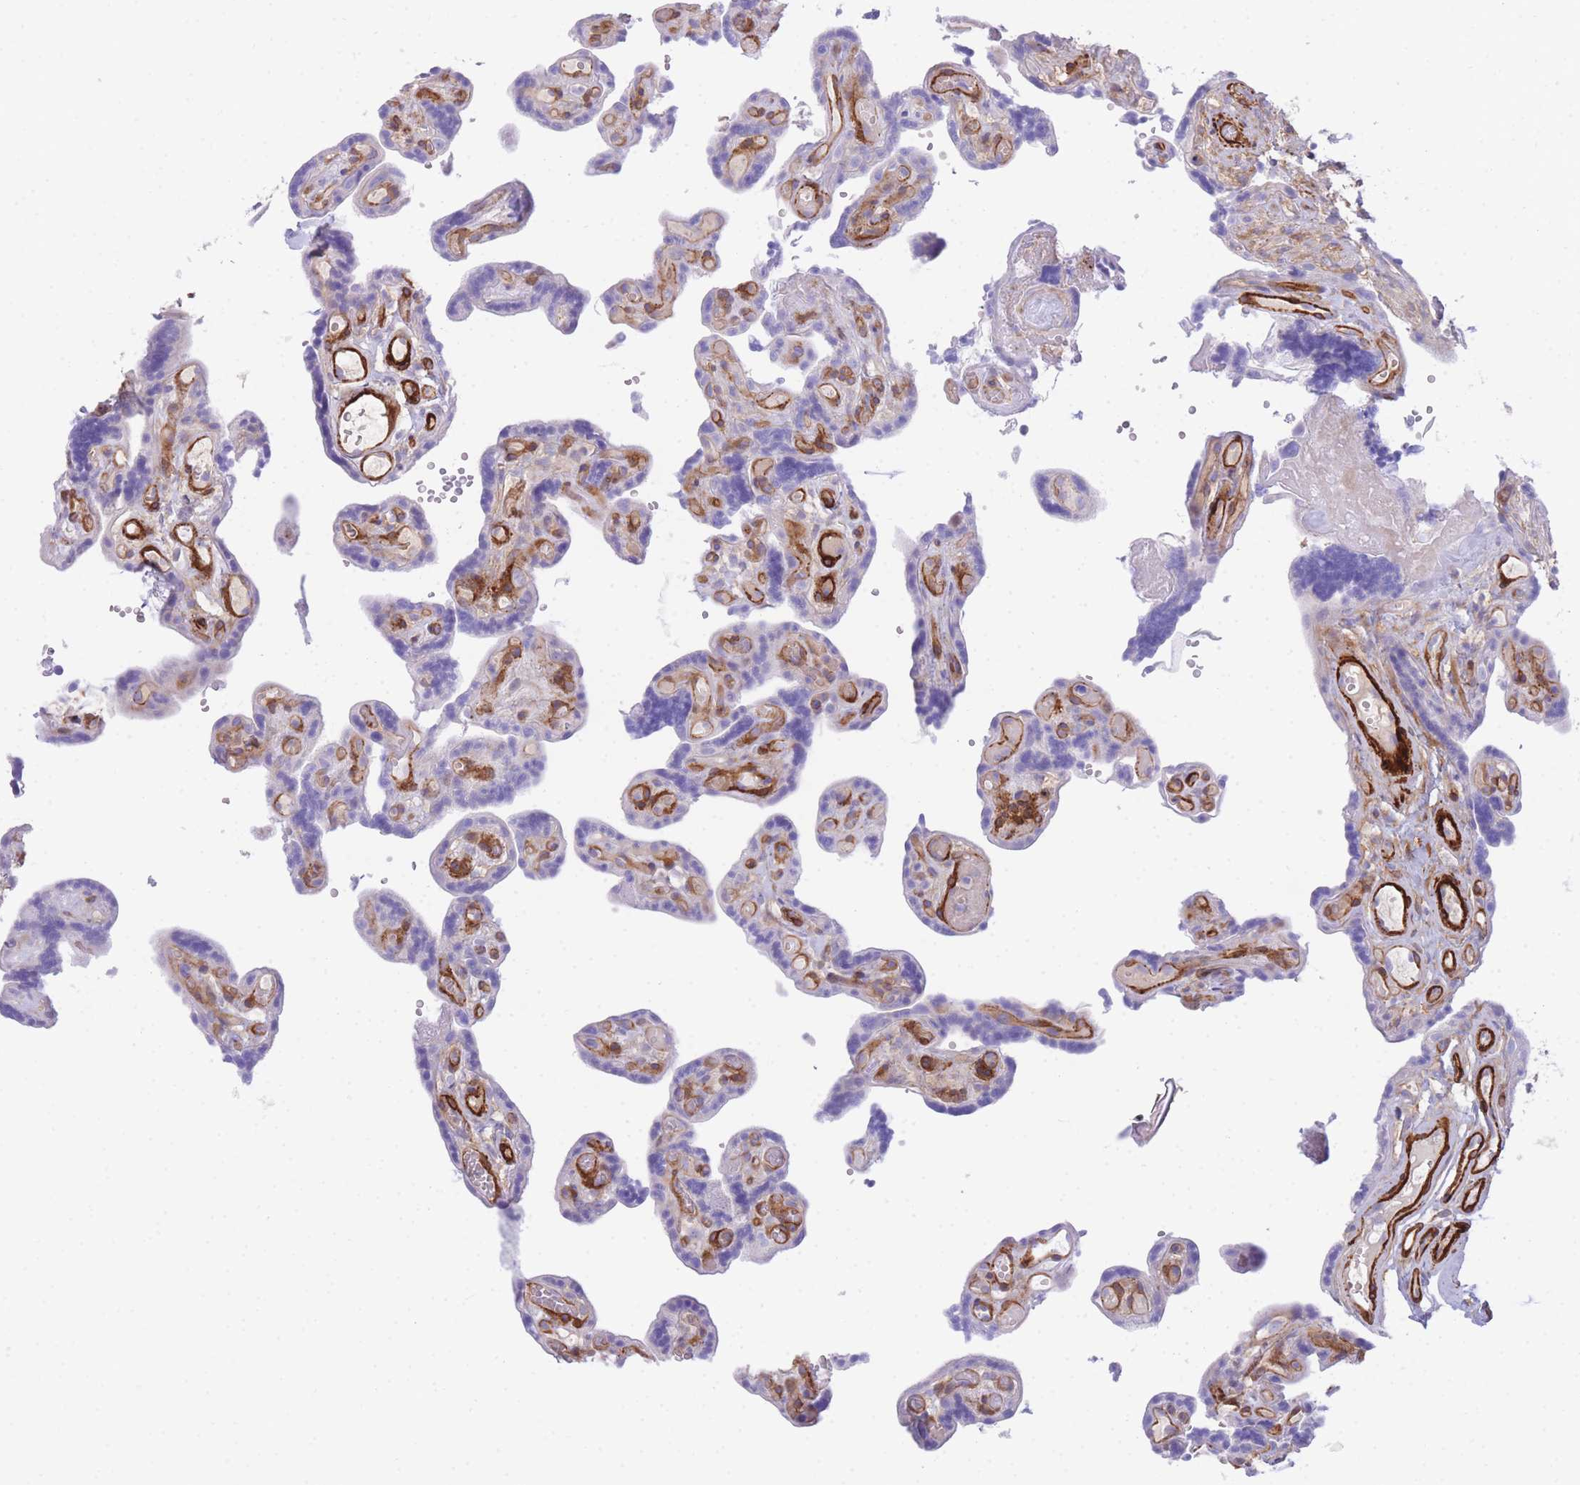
{"staining": {"intensity": "moderate", "quantity": "<25%", "location": "cytoplasmic/membranous"}, "tissue": "placenta", "cell_type": "Decidual cells", "image_type": "normal", "snomed": [{"axis": "morphology", "description": "Normal tissue, NOS"}, {"axis": "topography", "description": "Placenta"}], "caption": "Placenta stained for a protein (brown) exhibits moderate cytoplasmic/membranous positive expression in about <25% of decidual cells.", "gene": "FBN3", "patient": {"sex": "female", "age": 30}}